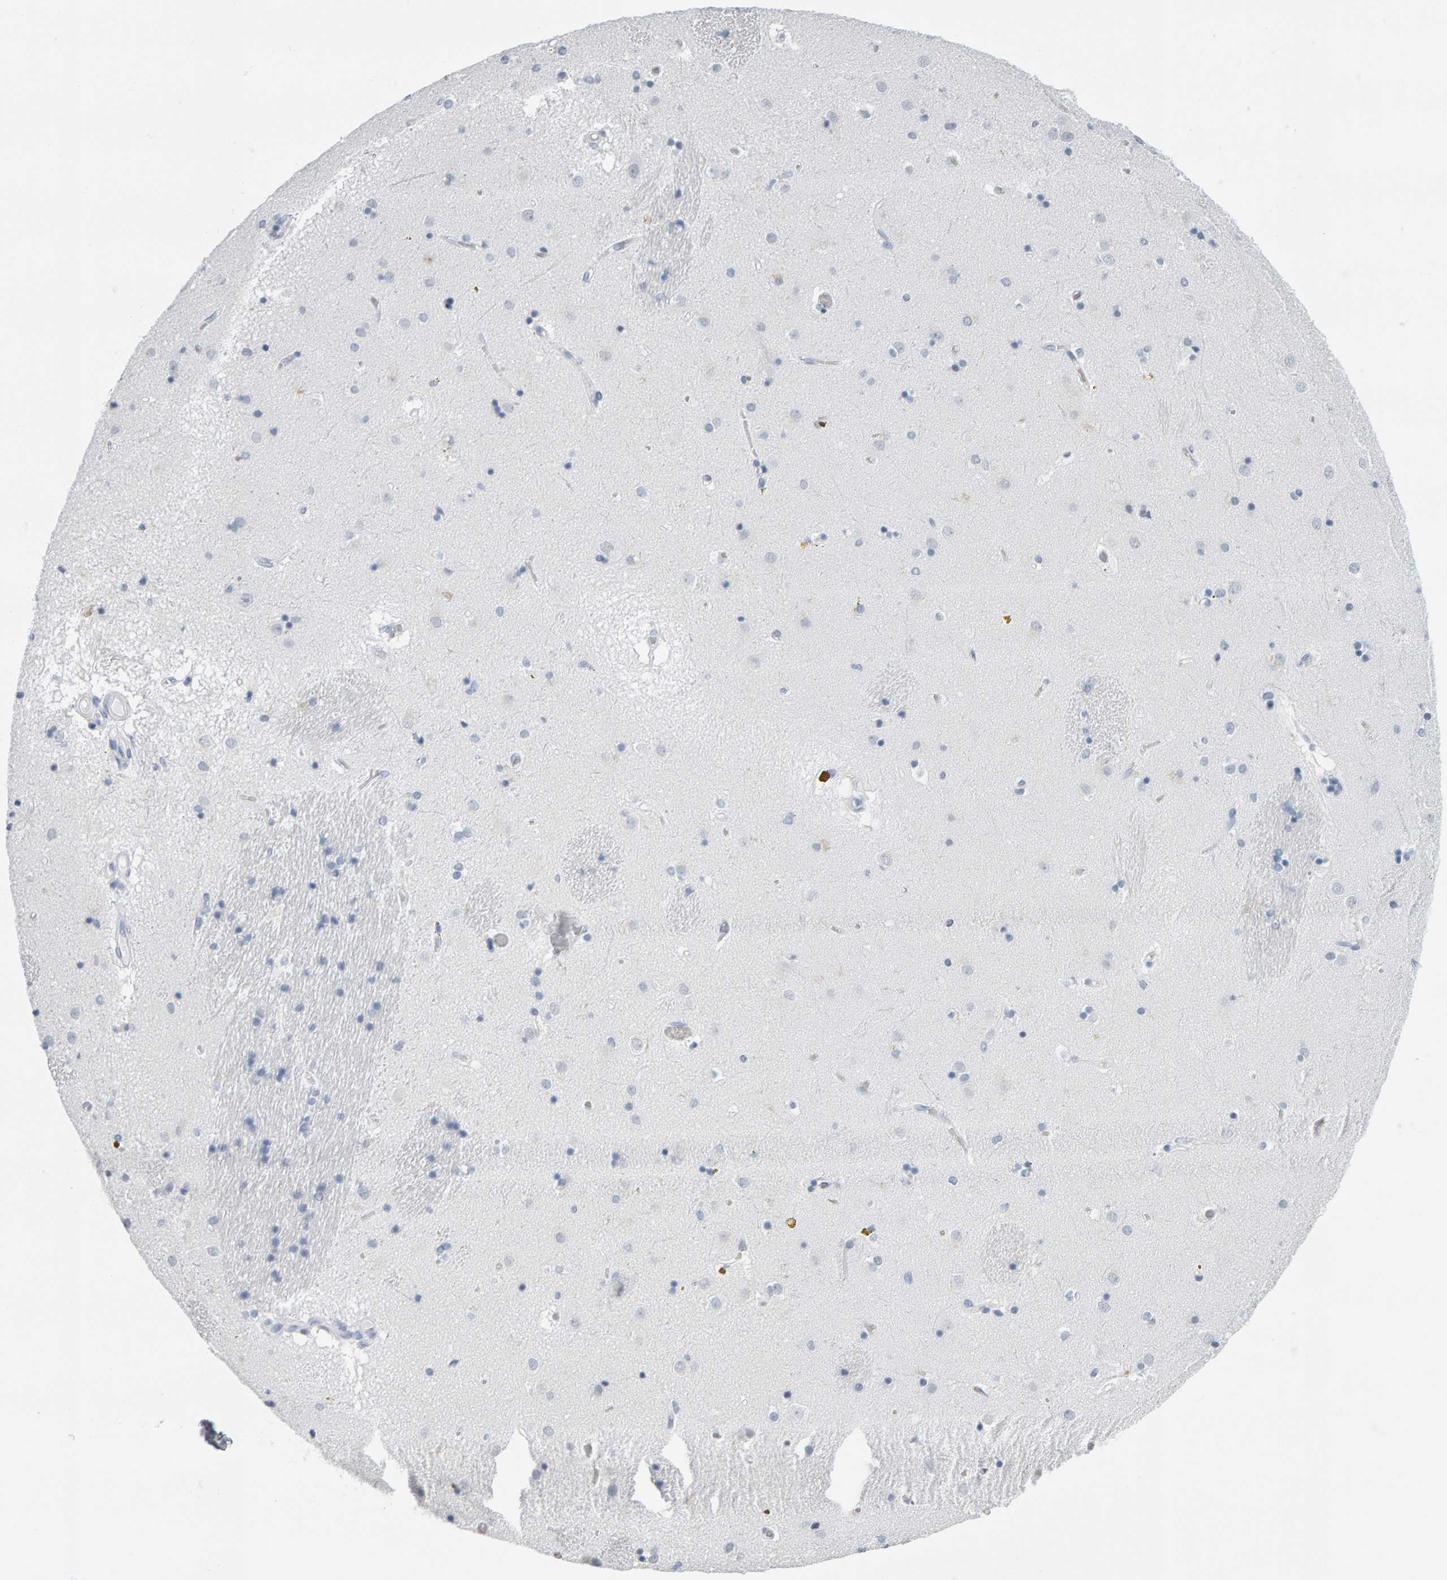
{"staining": {"intensity": "negative", "quantity": "none", "location": "none"}, "tissue": "caudate", "cell_type": "Glial cells", "image_type": "normal", "snomed": [{"axis": "morphology", "description": "Normal tissue, NOS"}, {"axis": "topography", "description": "Lateral ventricle wall"}], "caption": "High power microscopy histopathology image of an immunohistochemistry (IHC) image of benign caudate, revealing no significant positivity in glial cells.", "gene": "SPACA3", "patient": {"sex": "male", "age": 70}}